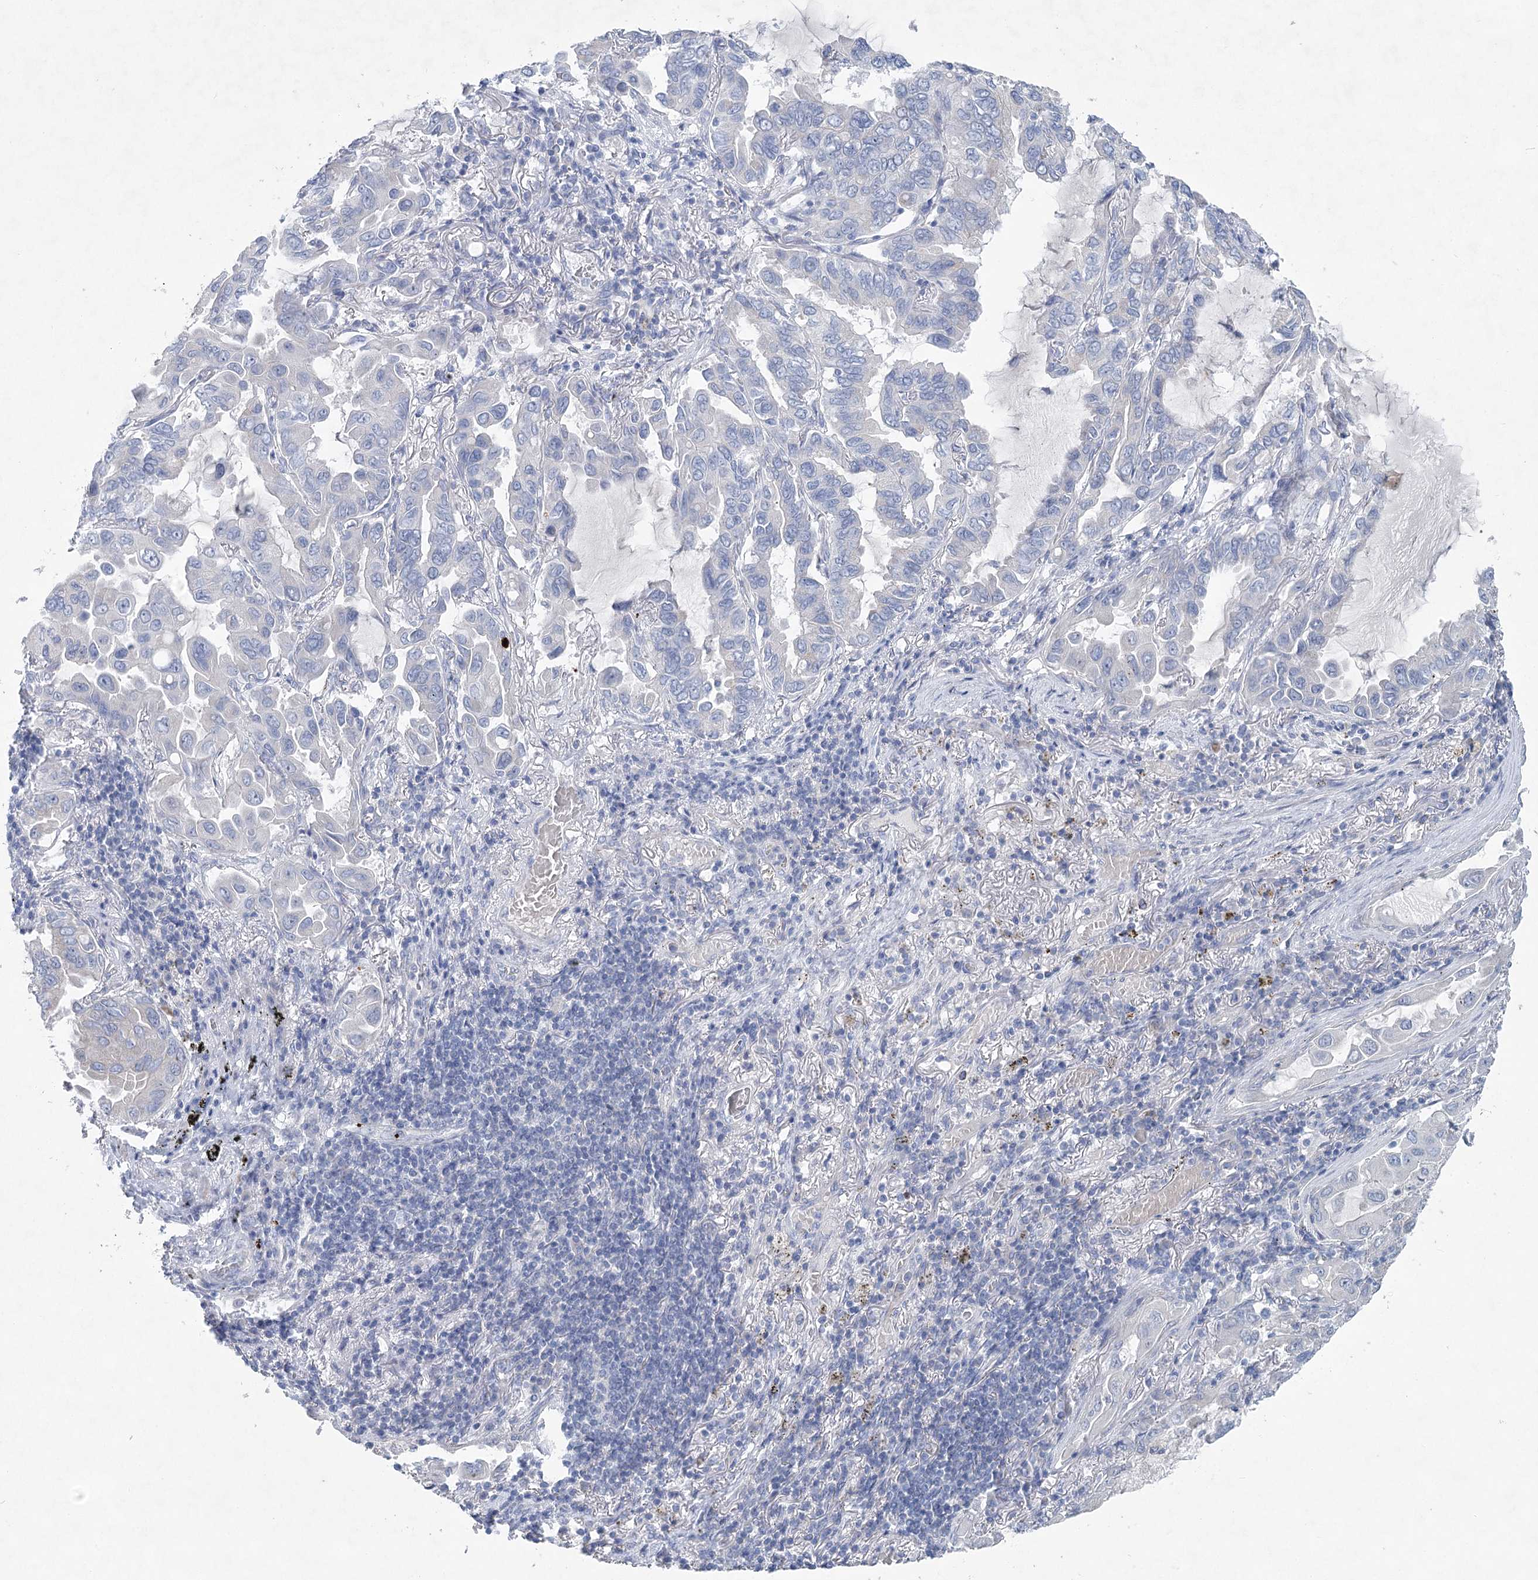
{"staining": {"intensity": "negative", "quantity": "none", "location": "none"}, "tissue": "lung cancer", "cell_type": "Tumor cells", "image_type": "cancer", "snomed": [{"axis": "morphology", "description": "Adenocarcinoma, NOS"}, {"axis": "topography", "description": "Lung"}], "caption": "A histopathology image of lung cancer stained for a protein shows no brown staining in tumor cells.", "gene": "WDR74", "patient": {"sex": "male", "age": 64}}